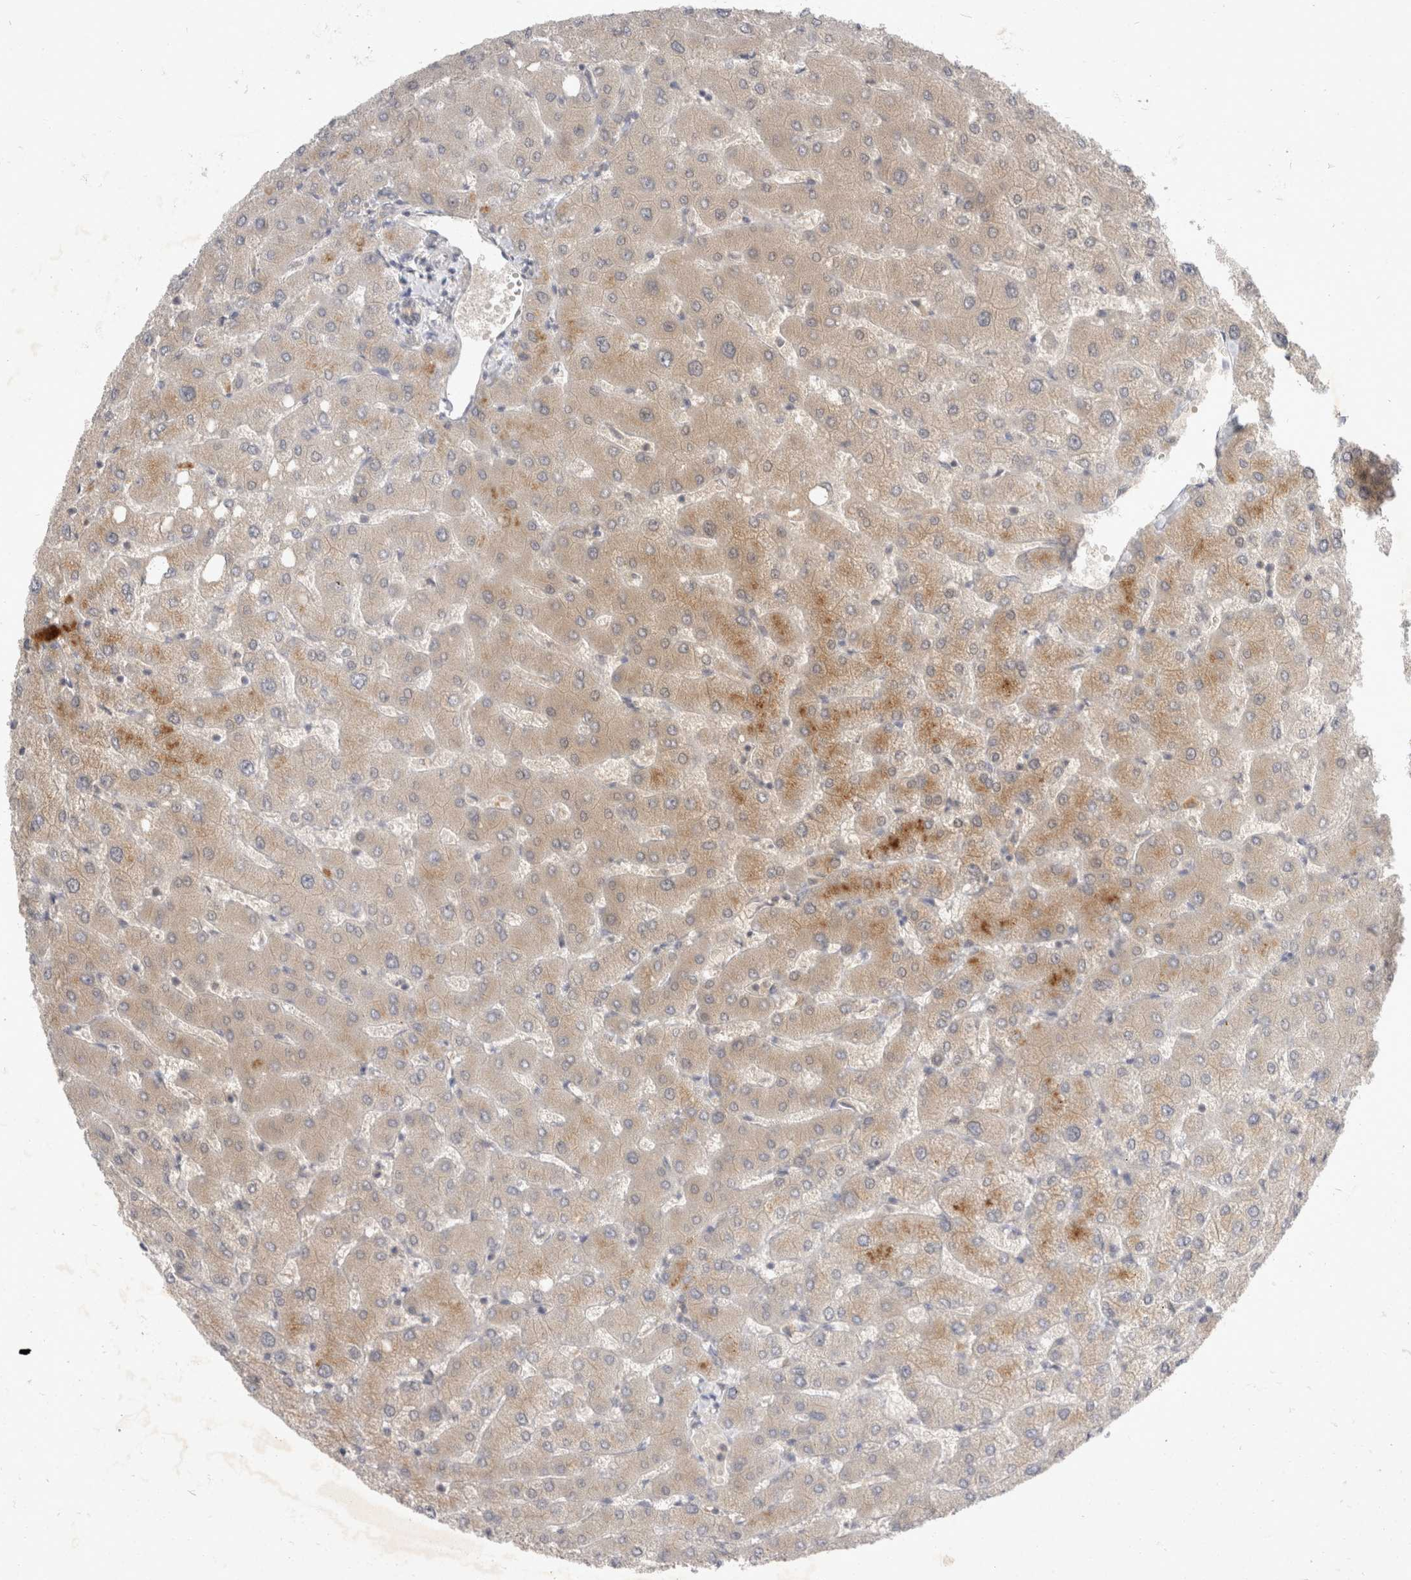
{"staining": {"intensity": "weak", "quantity": ">75%", "location": "cytoplasmic/membranous"}, "tissue": "liver", "cell_type": "Cholangiocytes", "image_type": "normal", "snomed": [{"axis": "morphology", "description": "Normal tissue, NOS"}, {"axis": "topography", "description": "Liver"}], "caption": "Immunohistochemistry of benign liver exhibits low levels of weak cytoplasmic/membranous positivity in about >75% of cholangiocytes.", "gene": "TOM1L2", "patient": {"sex": "female", "age": 54}}